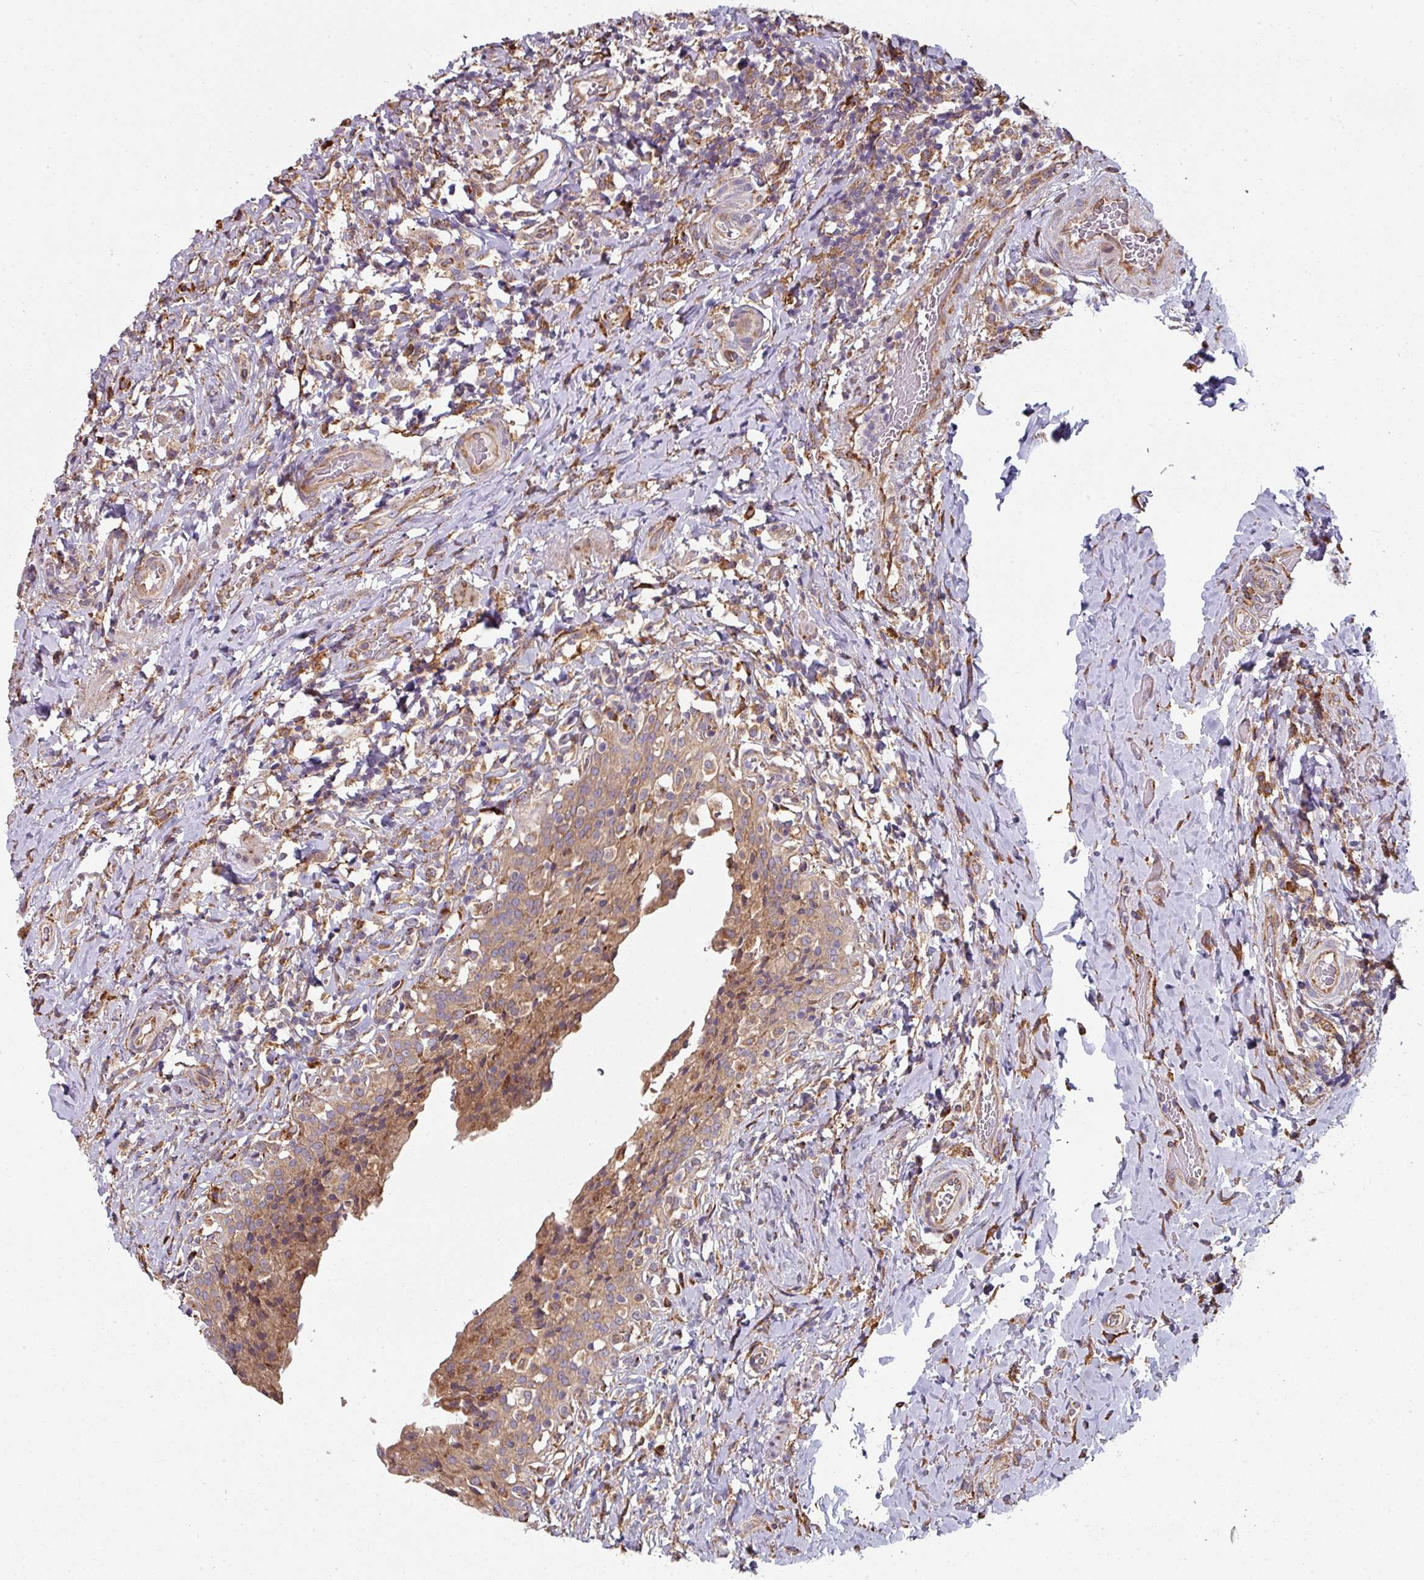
{"staining": {"intensity": "moderate", "quantity": ">75%", "location": "cytoplasmic/membranous"}, "tissue": "urinary bladder", "cell_type": "Urothelial cells", "image_type": "normal", "snomed": [{"axis": "morphology", "description": "Normal tissue, NOS"}, {"axis": "morphology", "description": "Inflammation, NOS"}, {"axis": "topography", "description": "Urinary bladder"}], "caption": "Normal urinary bladder exhibits moderate cytoplasmic/membranous positivity in approximately >75% of urothelial cells Using DAB (brown) and hematoxylin (blue) stains, captured at high magnification using brightfield microscopy..", "gene": "FAT4", "patient": {"sex": "male", "age": 64}}